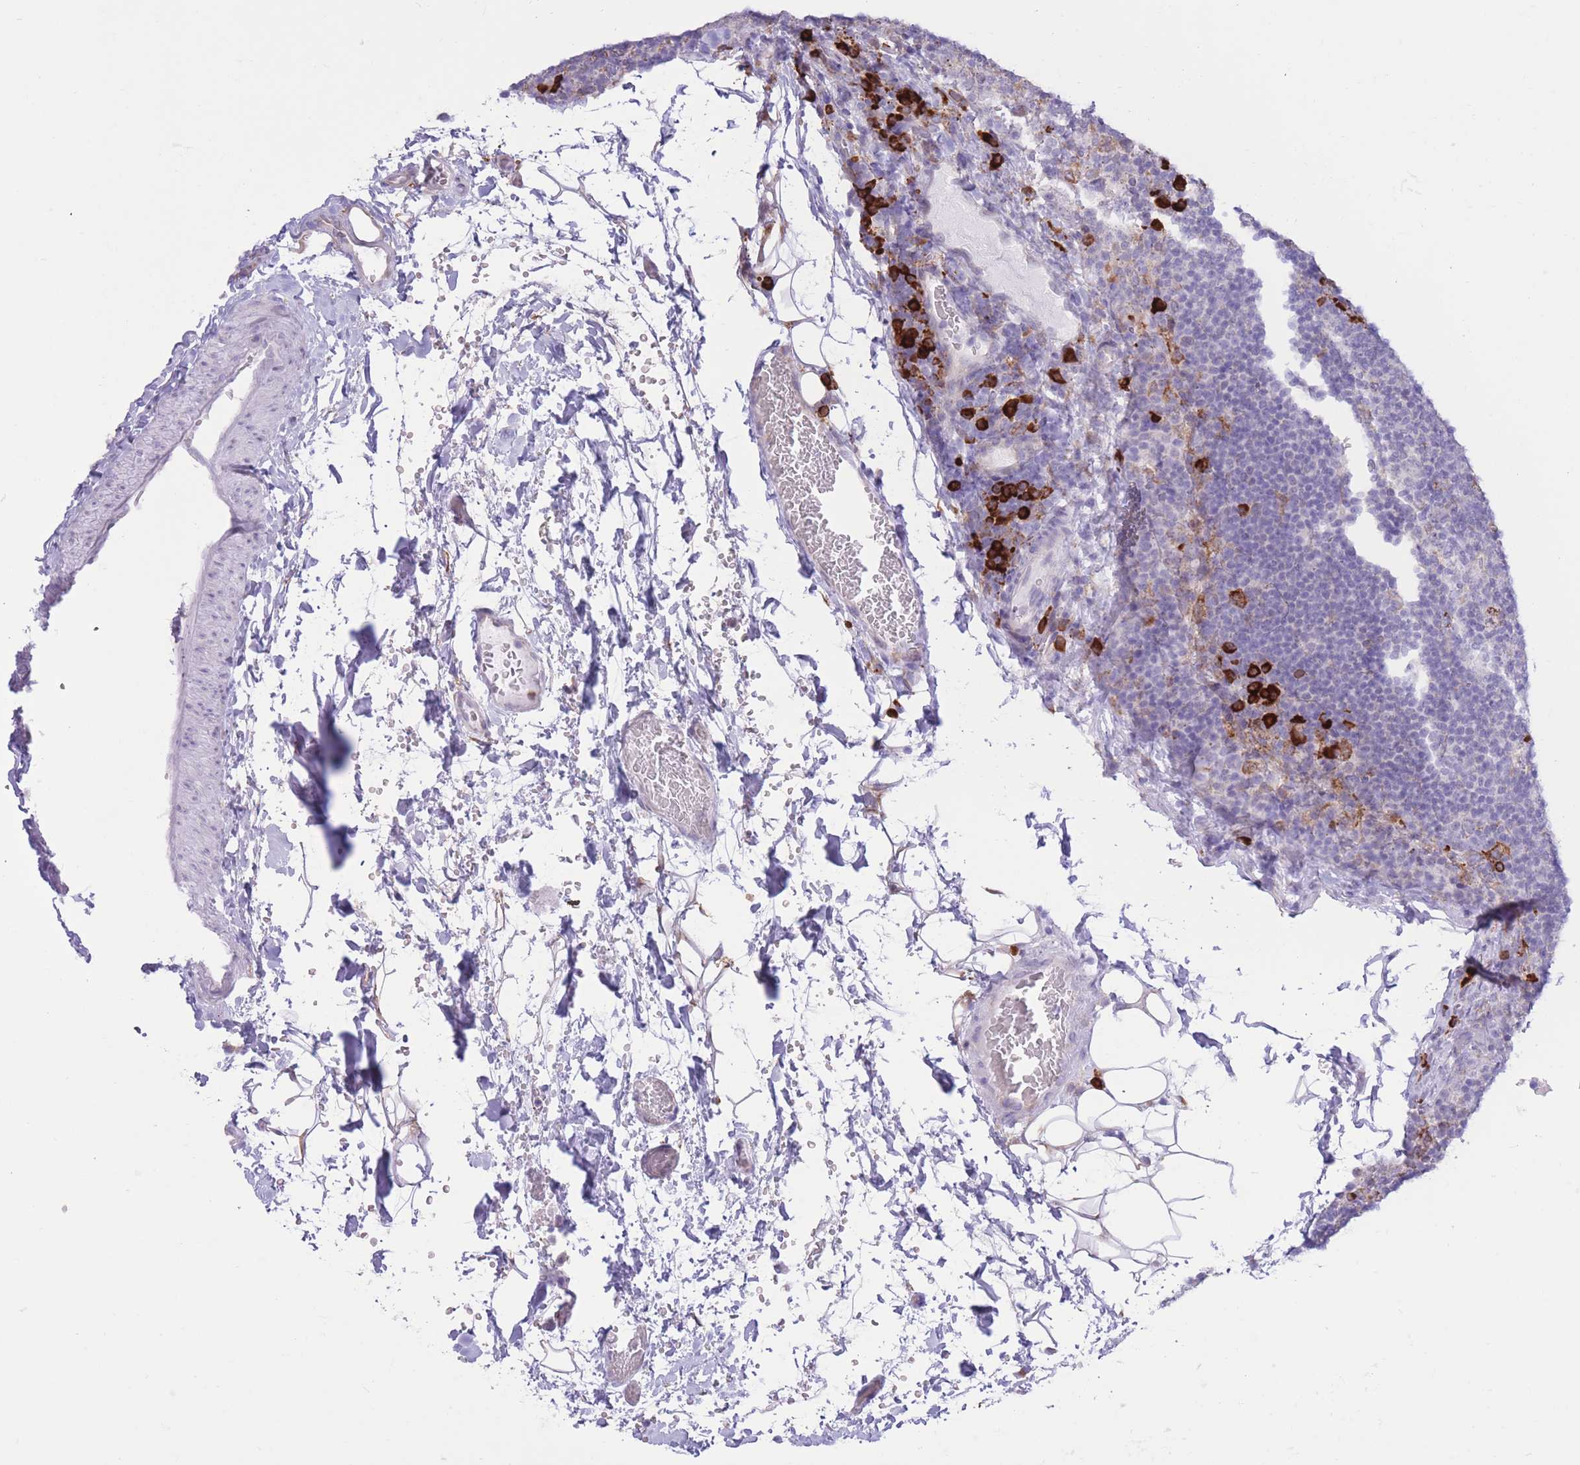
{"staining": {"intensity": "negative", "quantity": "none", "location": "none"}, "tissue": "lymph node", "cell_type": "Germinal center cells", "image_type": "normal", "snomed": [{"axis": "morphology", "description": "Normal tissue, NOS"}, {"axis": "topography", "description": "Lymph node"}], "caption": "Protein analysis of normal lymph node reveals no significant expression in germinal center cells. (Stains: DAB (3,3'-diaminobenzidine) IHC with hematoxylin counter stain, Microscopy: brightfield microscopy at high magnification).", "gene": "MYDGF", "patient": {"sex": "female", "age": 31}}